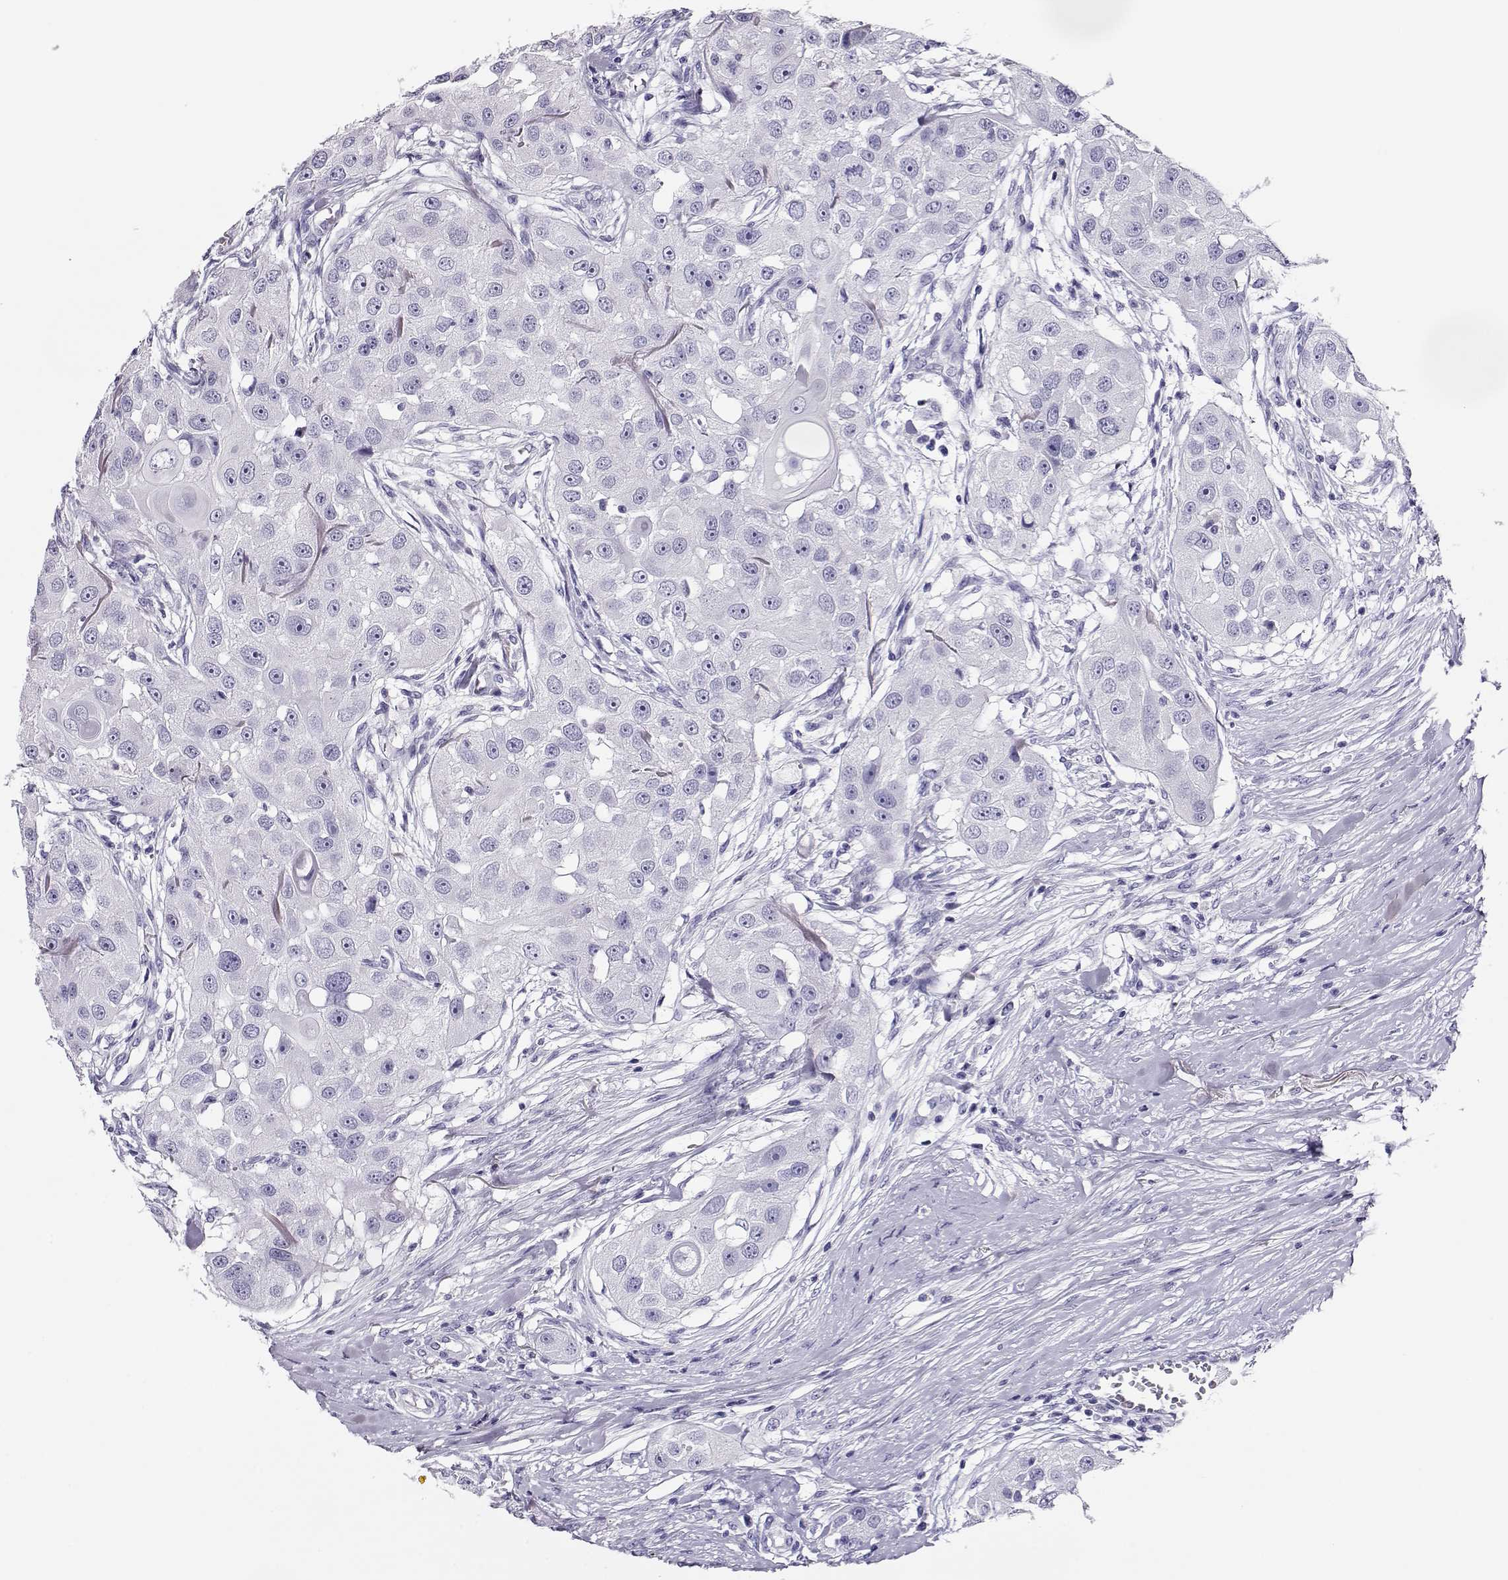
{"staining": {"intensity": "negative", "quantity": "none", "location": "none"}, "tissue": "head and neck cancer", "cell_type": "Tumor cells", "image_type": "cancer", "snomed": [{"axis": "morphology", "description": "Squamous cell carcinoma, NOS"}, {"axis": "topography", "description": "Head-Neck"}], "caption": "DAB (3,3'-diaminobenzidine) immunohistochemical staining of head and neck cancer (squamous cell carcinoma) demonstrates no significant positivity in tumor cells.", "gene": "CRX", "patient": {"sex": "male", "age": 51}}